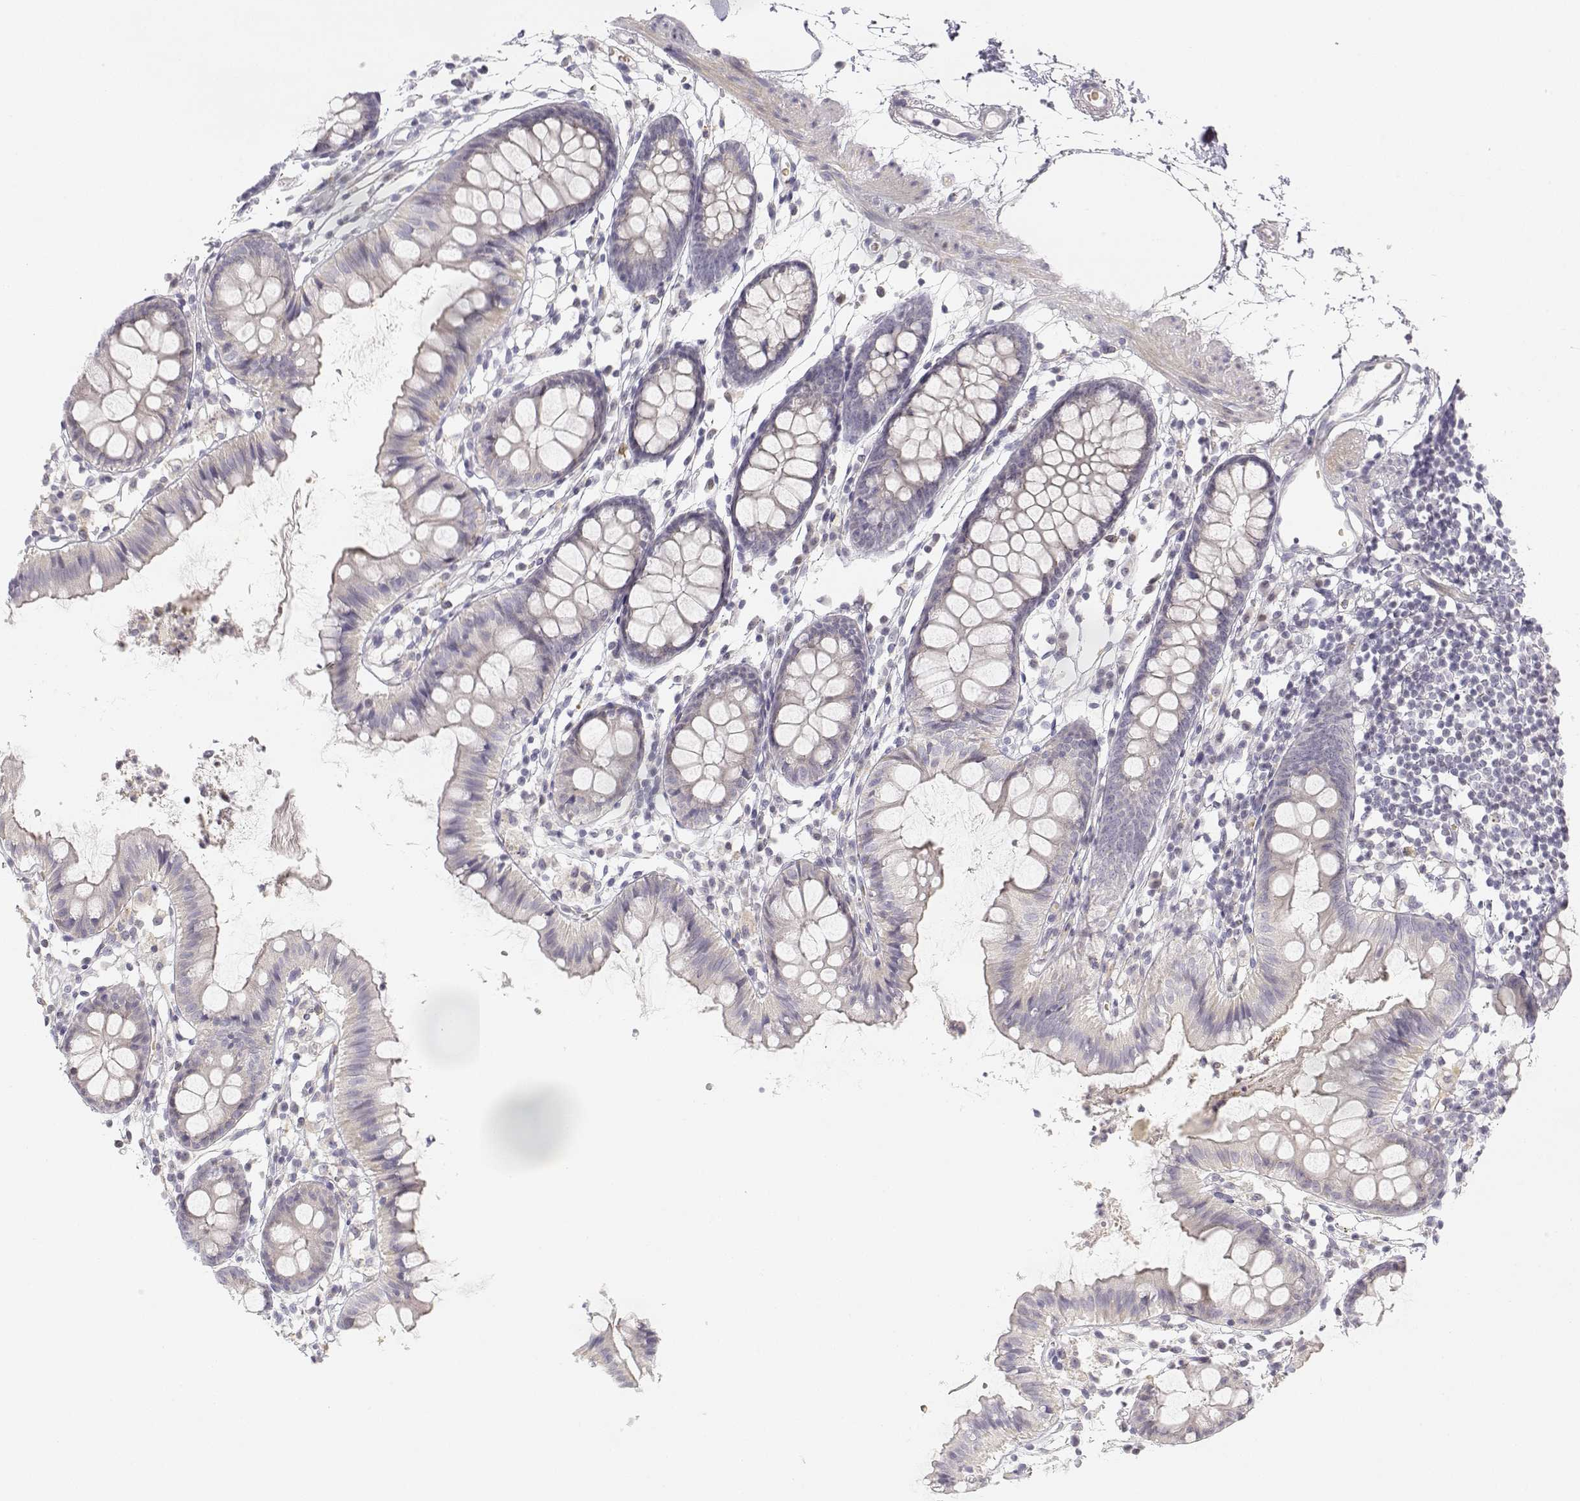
{"staining": {"intensity": "negative", "quantity": "none", "location": "none"}, "tissue": "colon", "cell_type": "Endothelial cells", "image_type": "normal", "snomed": [{"axis": "morphology", "description": "Normal tissue, NOS"}, {"axis": "topography", "description": "Colon"}], "caption": "This is an immunohistochemistry (IHC) micrograph of unremarkable human colon. There is no staining in endothelial cells.", "gene": "GLIPR1L2", "patient": {"sex": "female", "age": 84}}